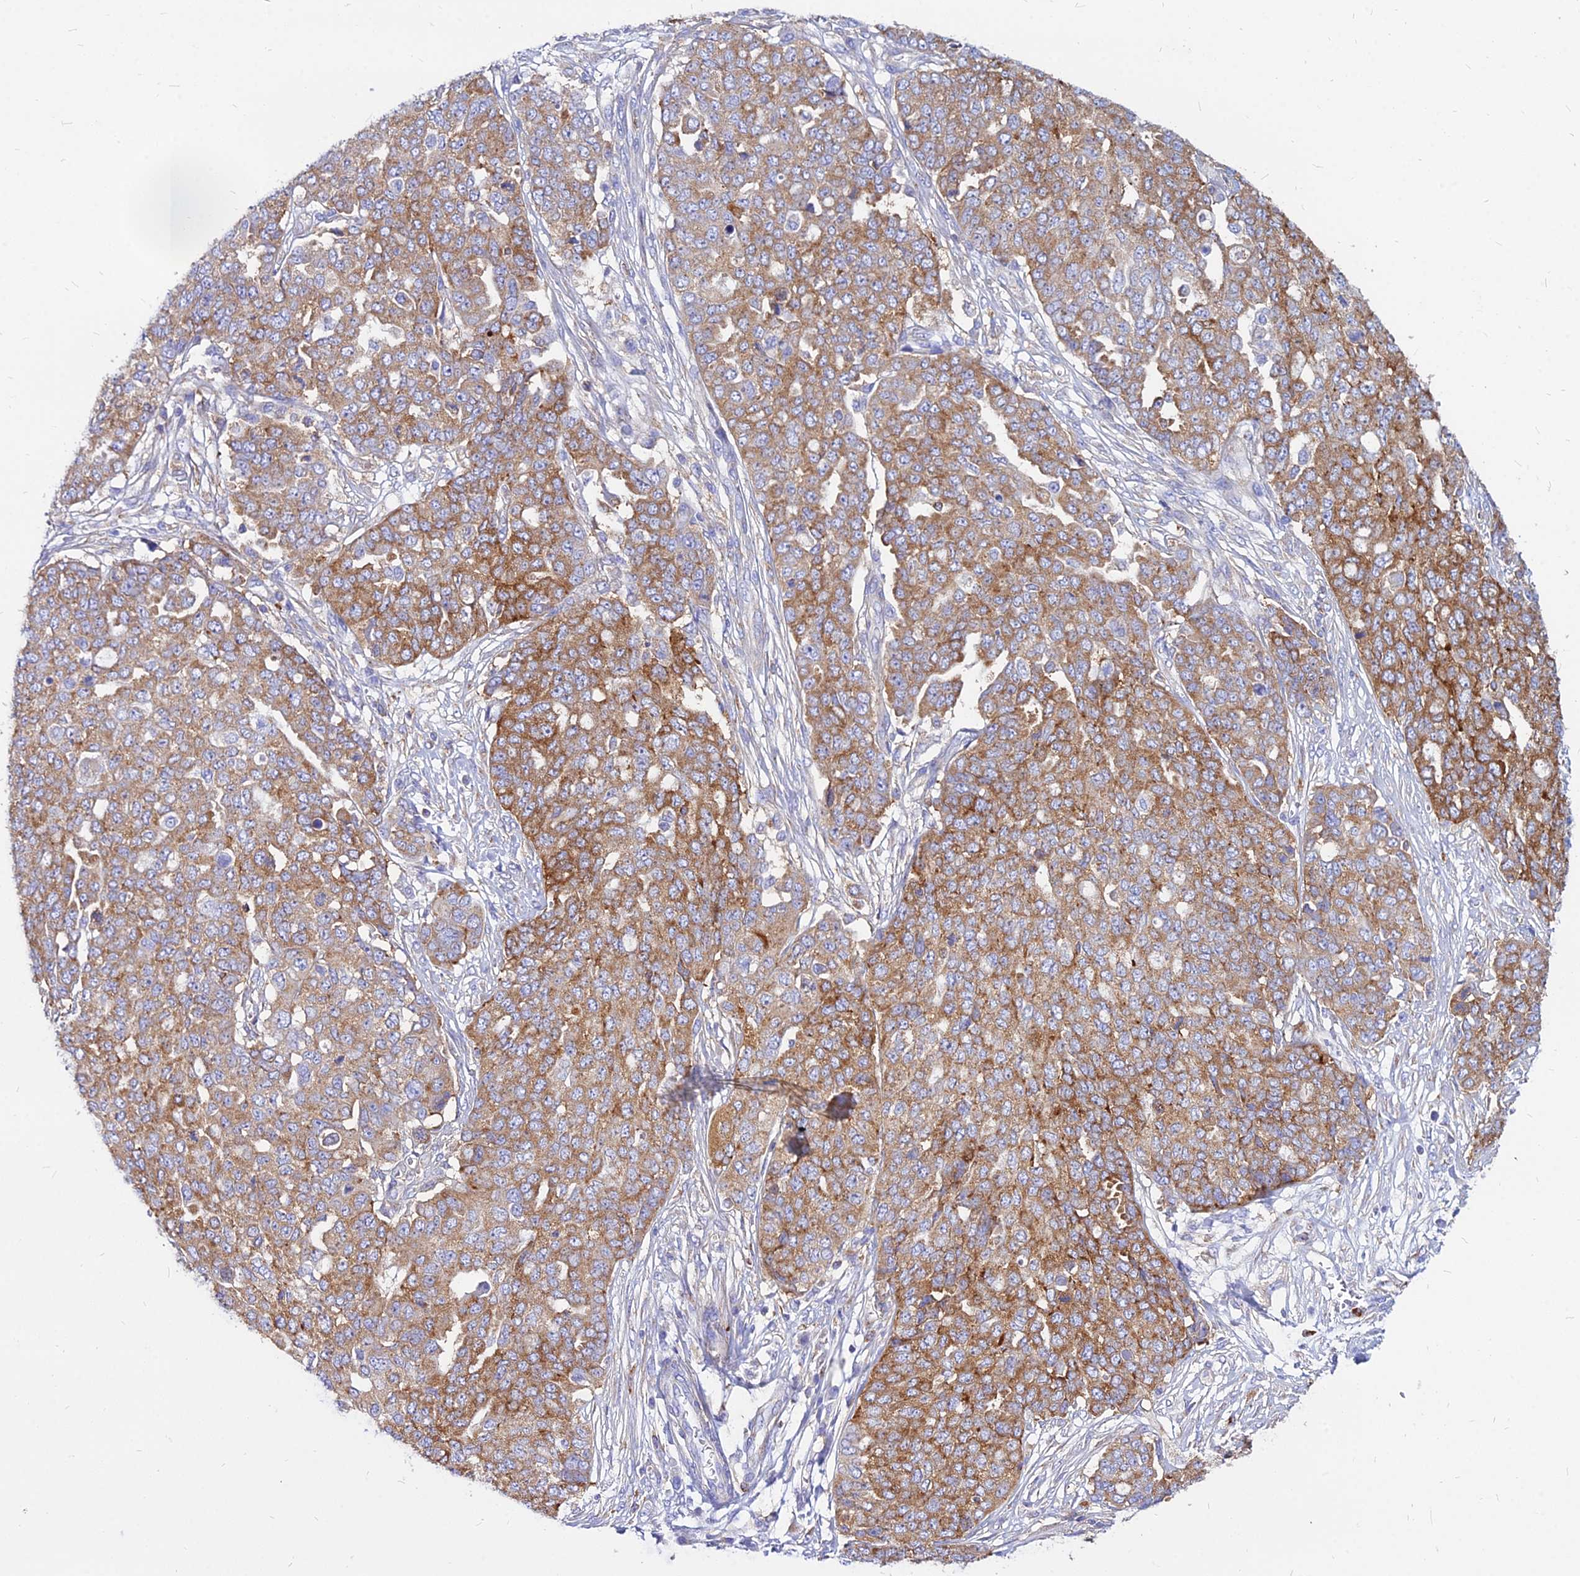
{"staining": {"intensity": "strong", "quantity": "25%-75%", "location": "cytoplasmic/membranous"}, "tissue": "ovarian cancer", "cell_type": "Tumor cells", "image_type": "cancer", "snomed": [{"axis": "morphology", "description": "Cystadenocarcinoma, serous, NOS"}, {"axis": "topography", "description": "Soft tissue"}, {"axis": "topography", "description": "Ovary"}], "caption": "Brown immunohistochemical staining in serous cystadenocarcinoma (ovarian) reveals strong cytoplasmic/membranous positivity in about 25%-75% of tumor cells.", "gene": "AGTRAP", "patient": {"sex": "female", "age": 57}}